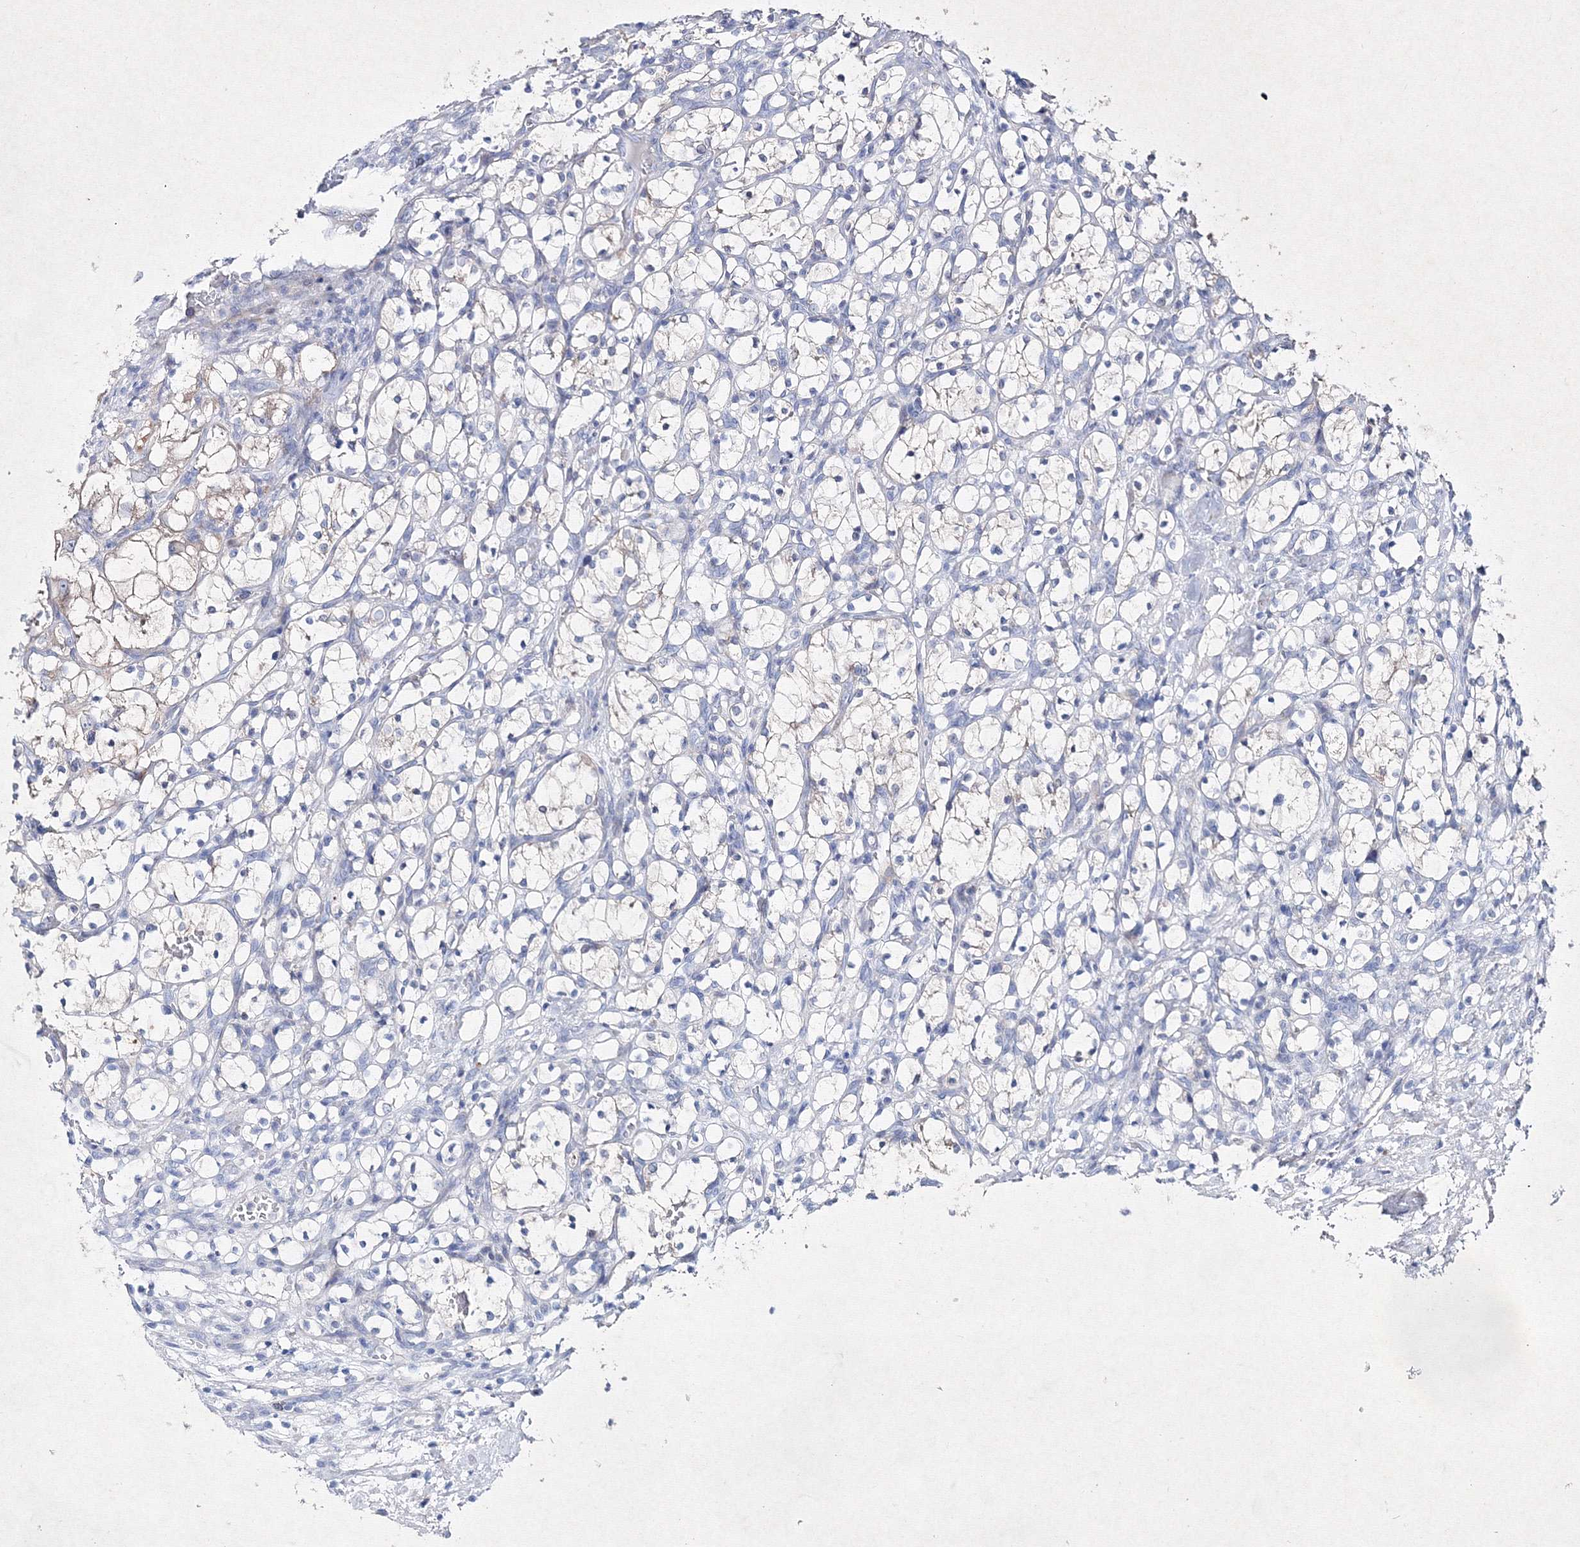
{"staining": {"intensity": "negative", "quantity": "none", "location": "none"}, "tissue": "renal cancer", "cell_type": "Tumor cells", "image_type": "cancer", "snomed": [{"axis": "morphology", "description": "Adenocarcinoma, NOS"}, {"axis": "topography", "description": "Kidney"}], "caption": "Renal cancer (adenocarcinoma) was stained to show a protein in brown. There is no significant staining in tumor cells. Brightfield microscopy of immunohistochemistry stained with DAB (brown) and hematoxylin (blue), captured at high magnification.", "gene": "SMIM29", "patient": {"sex": "female", "age": 69}}